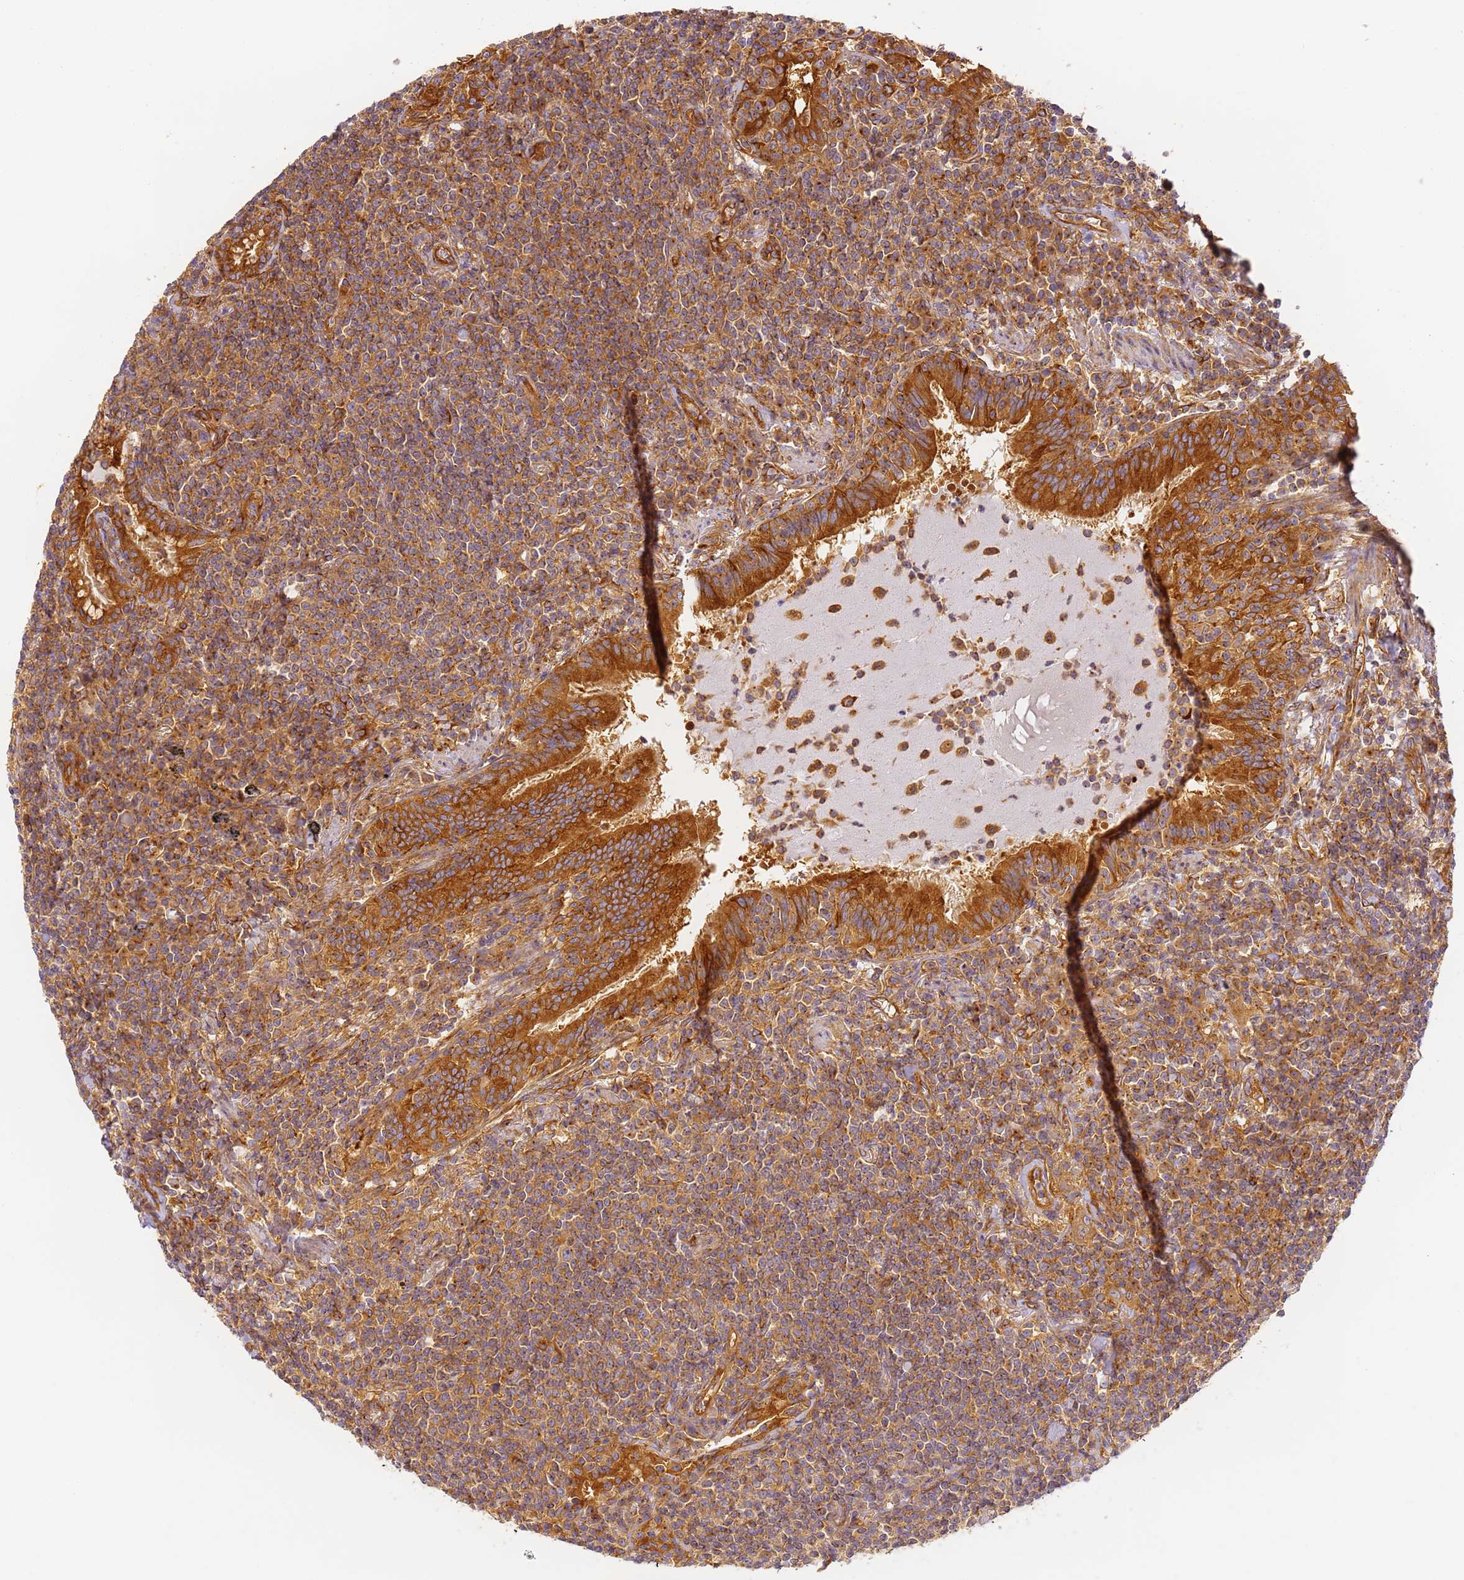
{"staining": {"intensity": "moderate", "quantity": ">75%", "location": "cytoplasmic/membranous"}, "tissue": "lymphoma", "cell_type": "Tumor cells", "image_type": "cancer", "snomed": [{"axis": "morphology", "description": "Malignant lymphoma, non-Hodgkin's type, Low grade"}, {"axis": "topography", "description": "Lung"}], "caption": "Moderate cytoplasmic/membranous expression for a protein is seen in about >75% of tumor cells of malignant lymphoma, non-Hodgkin's type (low-grade) using IHC.", "gene": "DYNC1I2", "patient": {"sex": "female", "age": 71}}